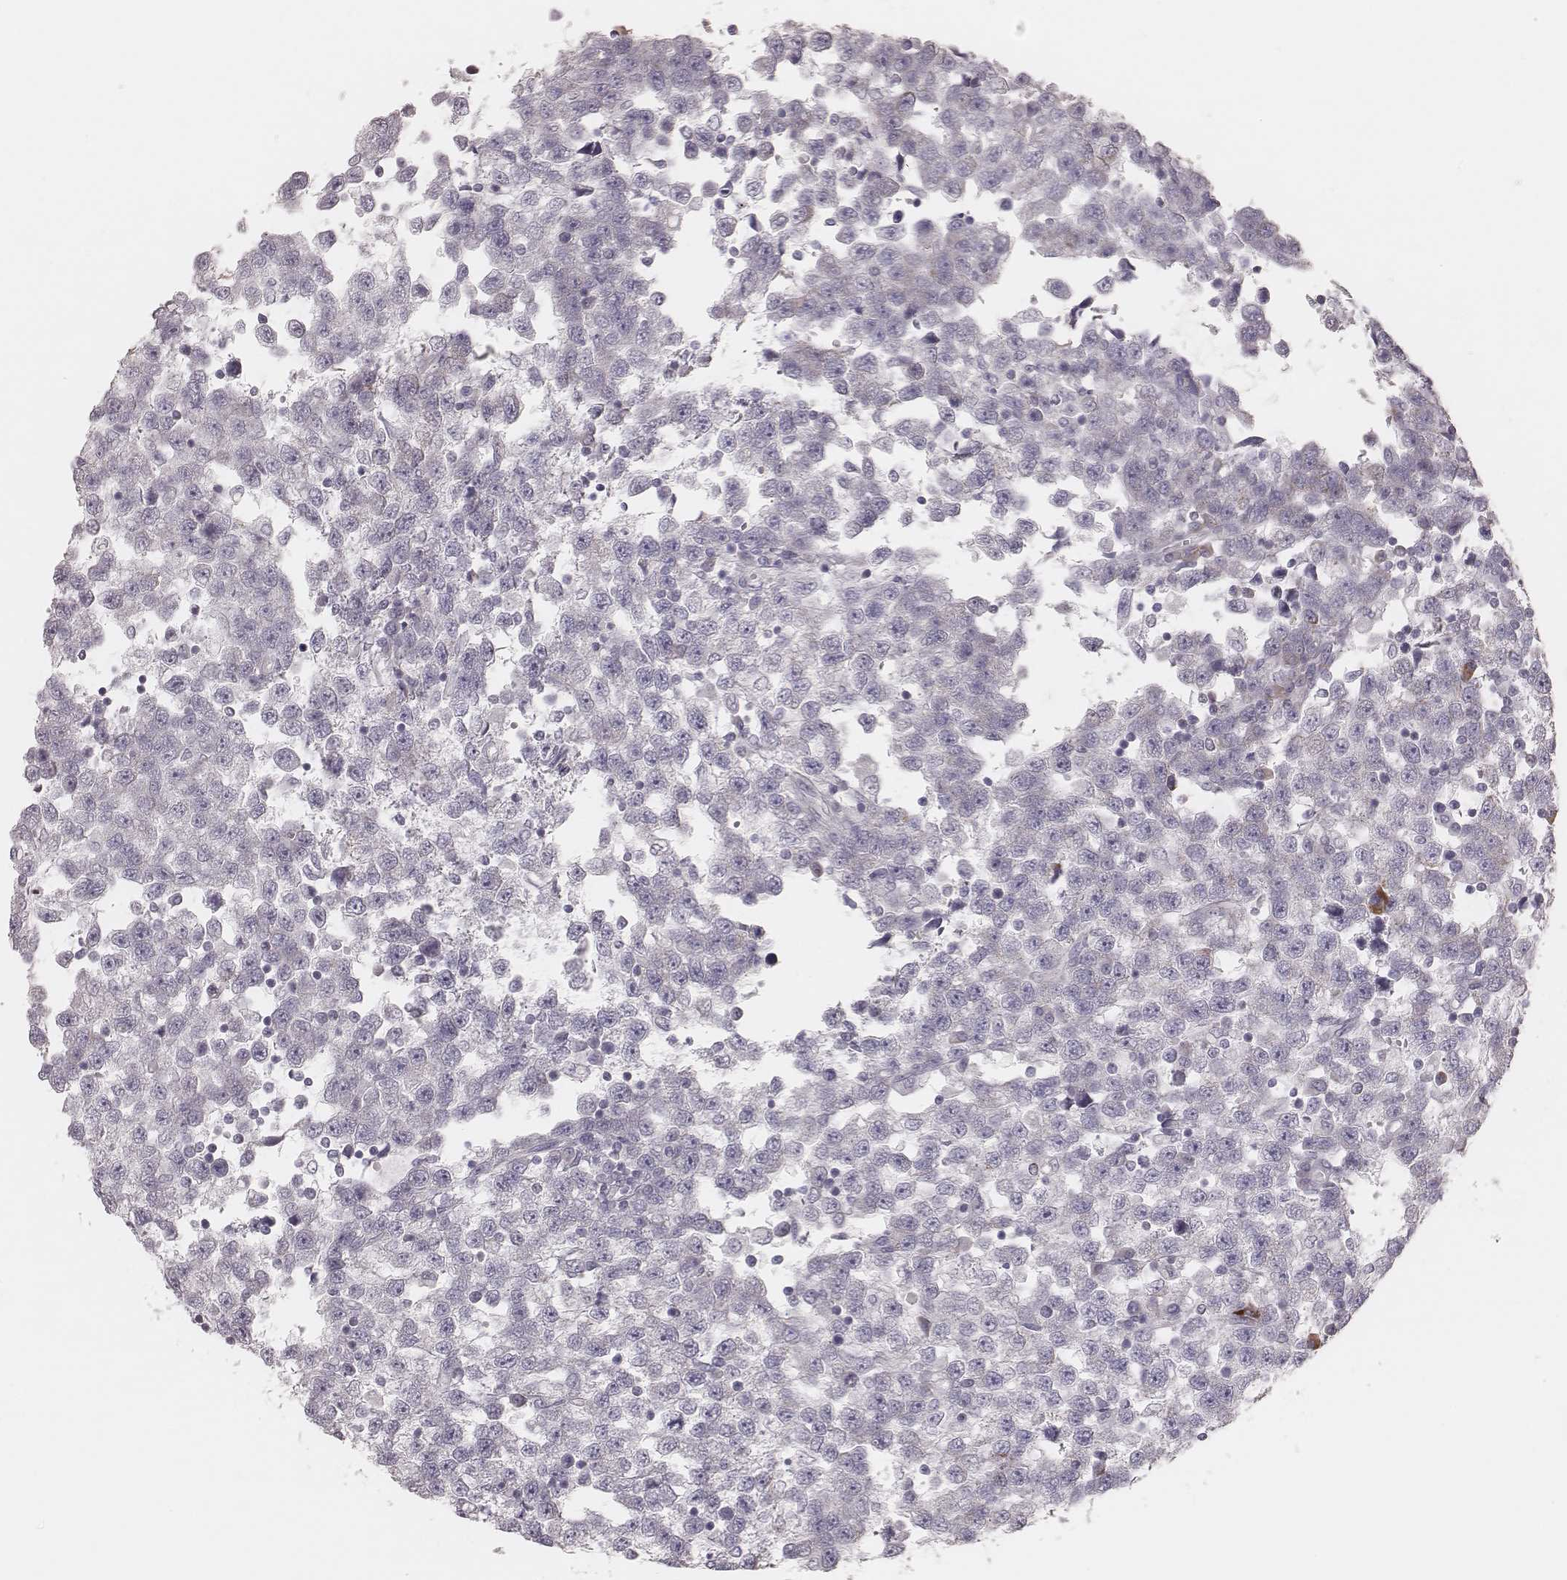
{"staining": {"intensity": "negative", "quantity": "none", "location": "none"}, "tissue": "testis cancer", "cell_type": "Tumor cells", "image_type": "cancer", "snomed": [{"axis": "morphology", "description": "Seminoma, NOS"}, {"axis": "topography", "description": "Testis"}], "caption": "Immunohistochemical staining of human seminoma (testis) reveals no significant expression in tumor cells.", "gene": "KIF5C", "patient": {"sex": "male", "age": 34}}